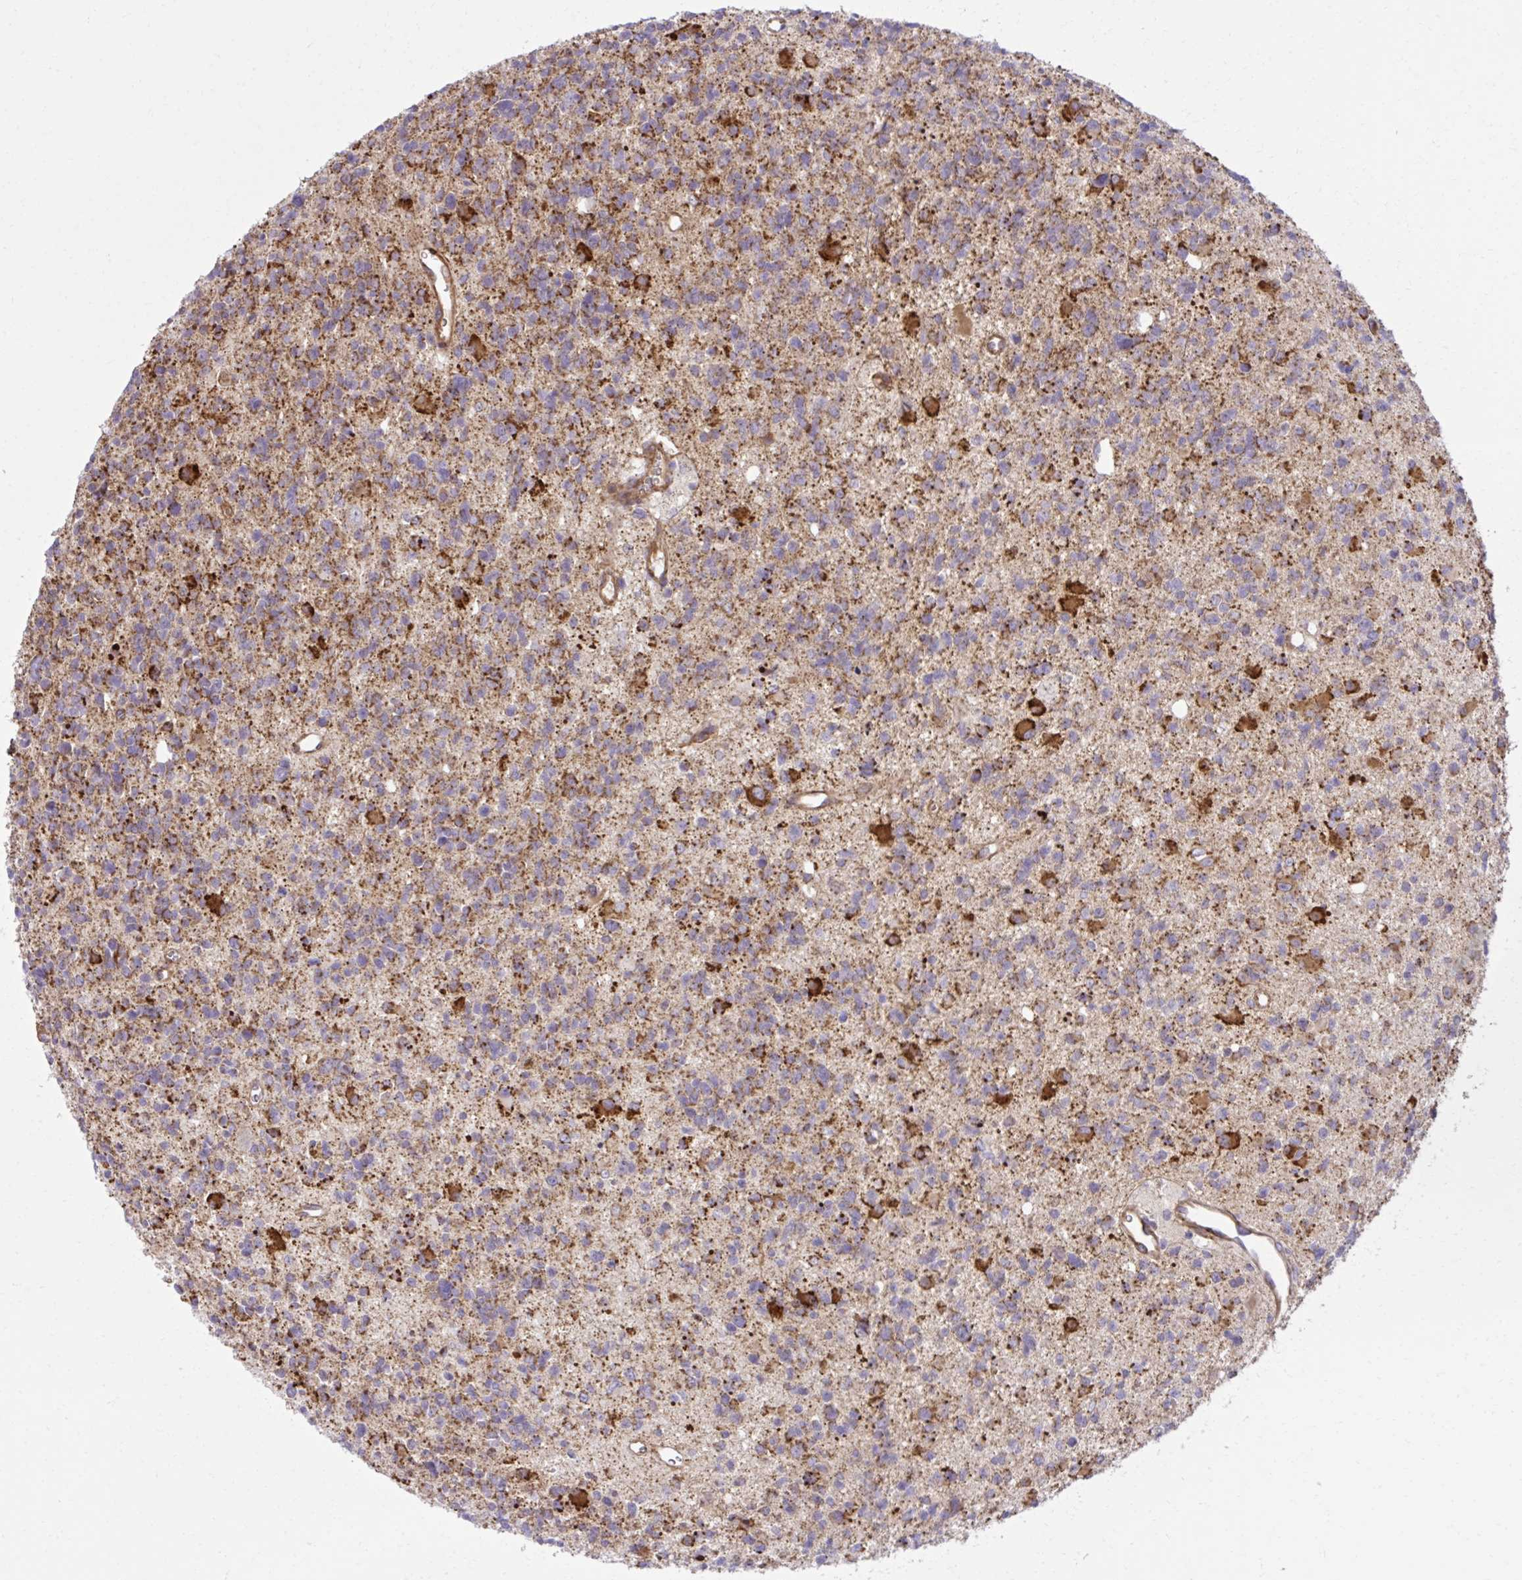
{"staining": {"intensity": "moderate", "quantity": ">75%", "location": "cytoplasmic/membranous"}, "tissue": "glioma", "cell_type": "Tumor cells", "image_type": "cancer", "snomed": [{"axis": "morphology", "description": "Glioma, malignant, High grade"}, {"axis": "topography", "description": "Brain"}], "caption": "Immunohistochemistry micrograph of human high-grade glioma (malignant) stained for a protein (brown), which demonstrates medium levels of moderate cytoplasmic/membranous expression in about >75% of tumor cells.", "gene": "LIMS1", "patient": {"sex": "male", "age": 29}}